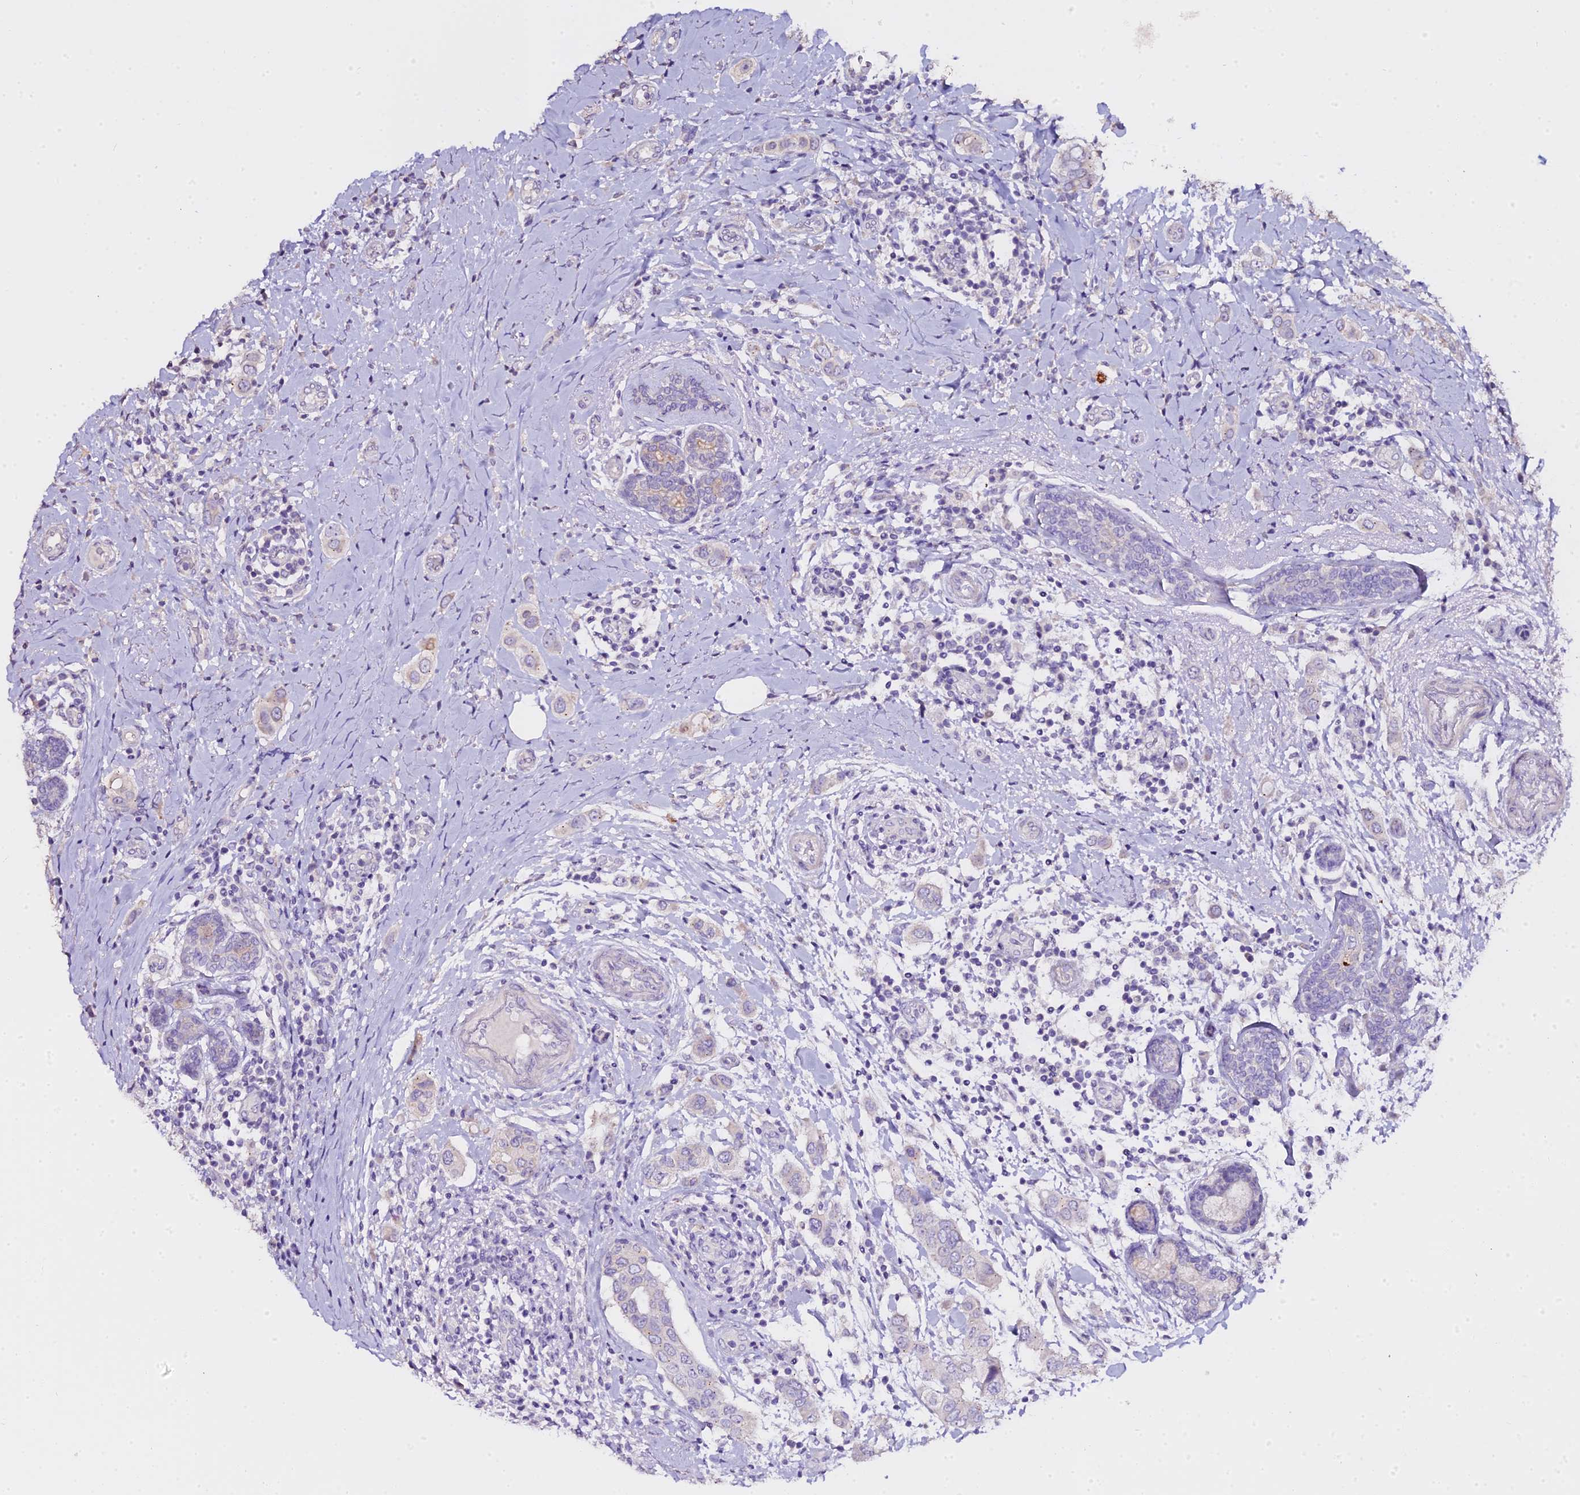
{"staining": {"intensity": "weak", "quantity": "<25%", "location": "cytoplasmic/membranous"}, "tissue": "breast cancer", "cell_type": "Tumor cells", "image_type": "cancer", "snomed": [{"axis": "morphology", "description": "Lobular carcinoma"}, {"axis": "topography", "description": "Breast"}], "caption": "An image of breast cancer stained for a protein reveals no brown staining in tumor cells.", "gene": "GLYAT", "patient": {"sex": "female", "age": 51}}